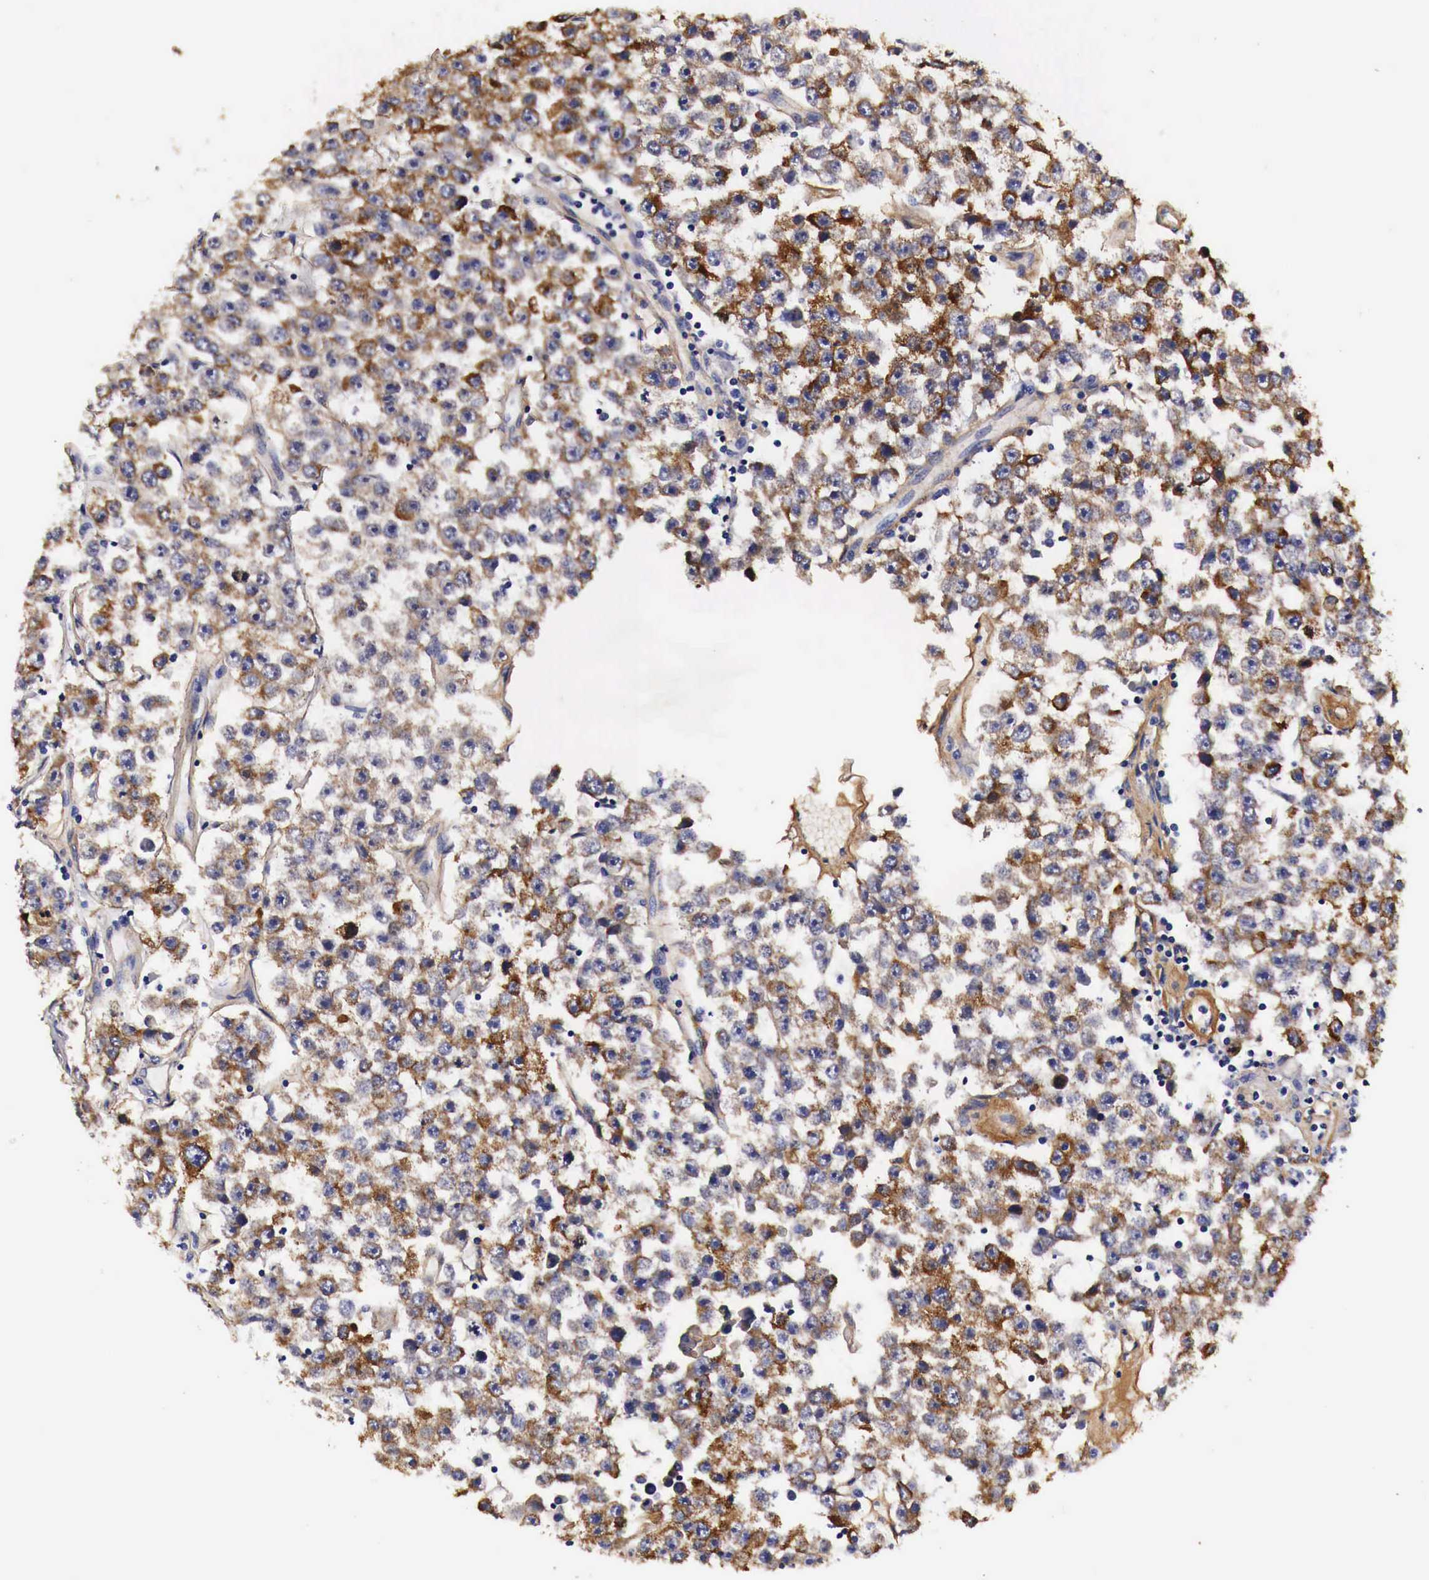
{"staining": {"intensity": "moderate", "quantity": "25%-75%", "location": "cytoplasmic/membranous"}, "tissue": "testis cancer", "cell_type": "Tumor cells", "image_type": "cancer", "snomed": [{"axis": "morphology", "description": "Seminoma, NOS"}, {"axis": "topography", "description": "Testis"}], "caption": "Testis seminoma stained for a protein shows moderate cytoplasmic/membranous positivity in tumor cells. Using DAB (3,3'-diaminobenzidine) (brown) and hematoxylin (blue) stains, captured at high magnification using brightfield microscopy.", "gene": "LAMB2", "patient": {"sex": "male", "age": 52}}